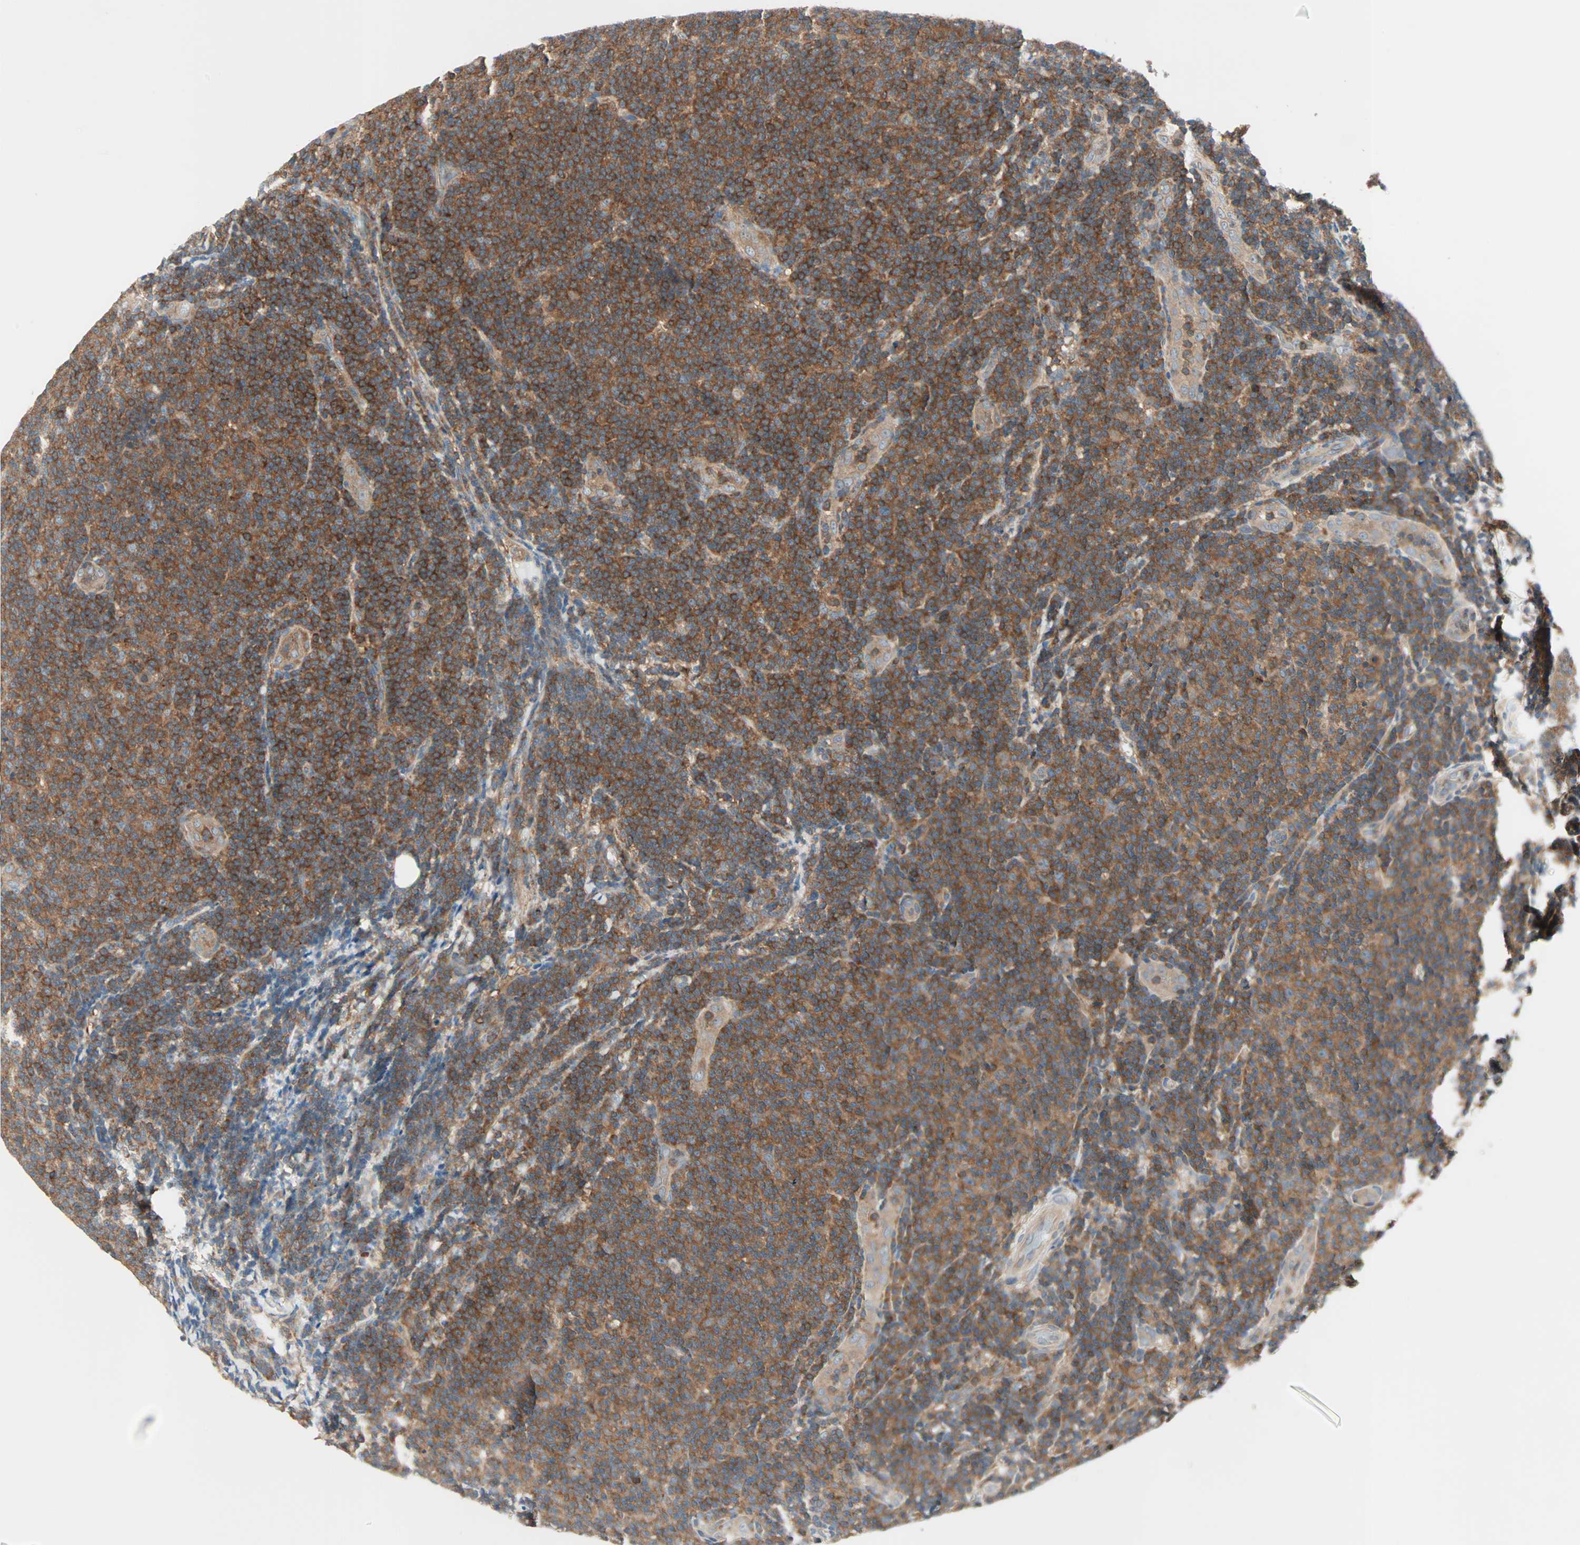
{"staining": {"intensity": "strong", "quantity": ">75%", "location": "cytoplasmic/membranous"}, "tissue": "lymphoma", "cell_type": "Tumor cells", "image_type": "cancer", "snomed": [{"axis": "morphology", "description": "Malignant lymphoma, non-Hodgkin's type, Low grade"}, {"axis": "topography", "description": "Lymph node"}], "caption": "An immunohistochemistry (IHC) histopathology image of neoplastic tissue is shown. Protein staining in brown labels strong cytoplasmic/membranous positivity in lymphoma within tumor cells. (DAB (3,3'-diaminobenzidine) = brown stain, brightfield microscopy at high magnification).", "gene": "TEC", "patient": {"sex": "male", "age": 83}}